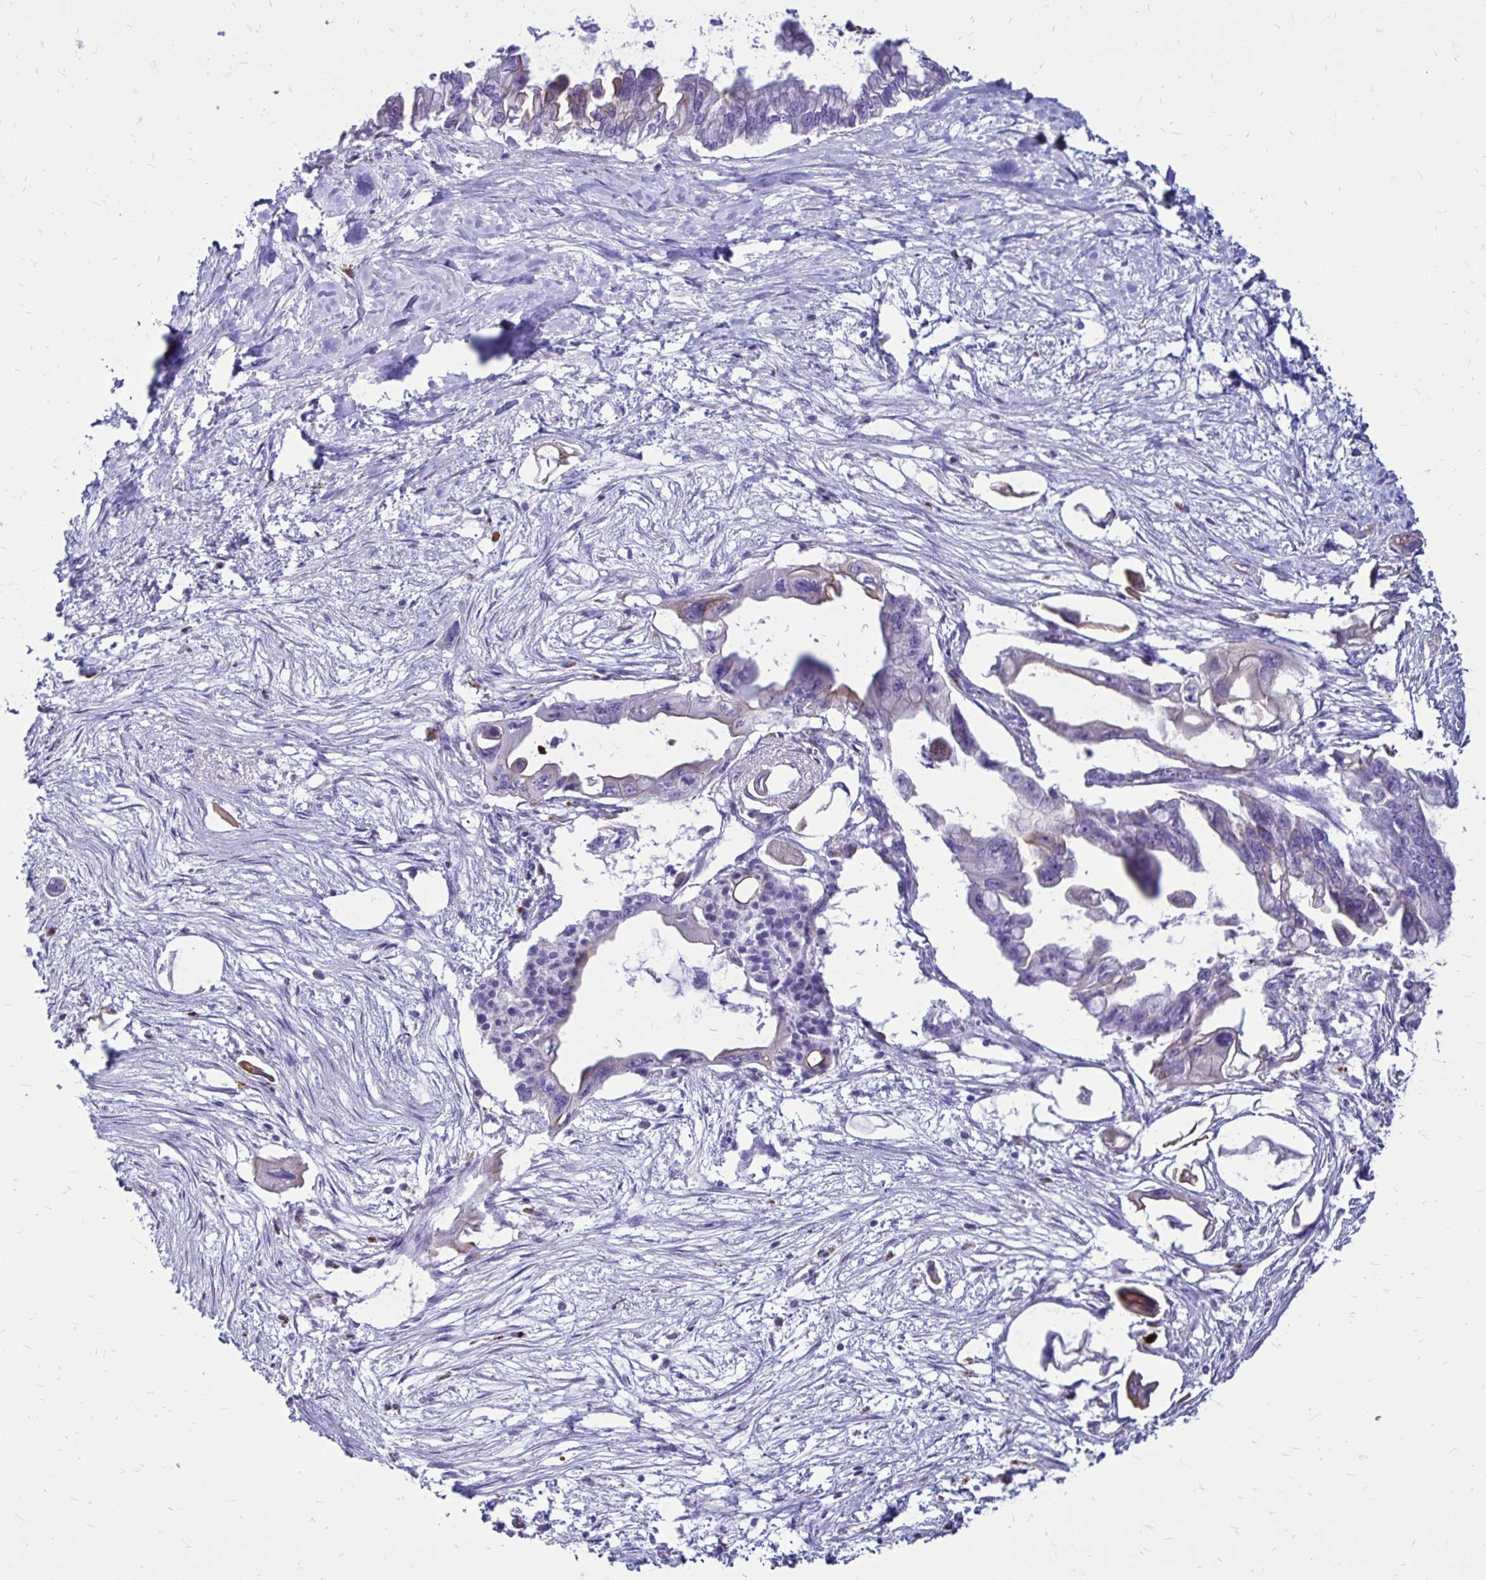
{"staining": {"intensity": "negative", "quantity": "none", "location": "none"}, "tissue": "pancreatic cancer", "cell_type": "Tumor cells", "image_type": "cancer", "snomed": [{"axis": "morphology", "description": "Adenocarcinoma, NOS"}, {"axis": "topography", "description": "Pancreas"}], "caption": "Pancreatic cancer (adenocarcinoma) stained for a protein using immunohistochemistry (IHC) exhibits no staining tumor cells.", "gene": "EVPL", "patient": {"sex": "male", "age": 61}}